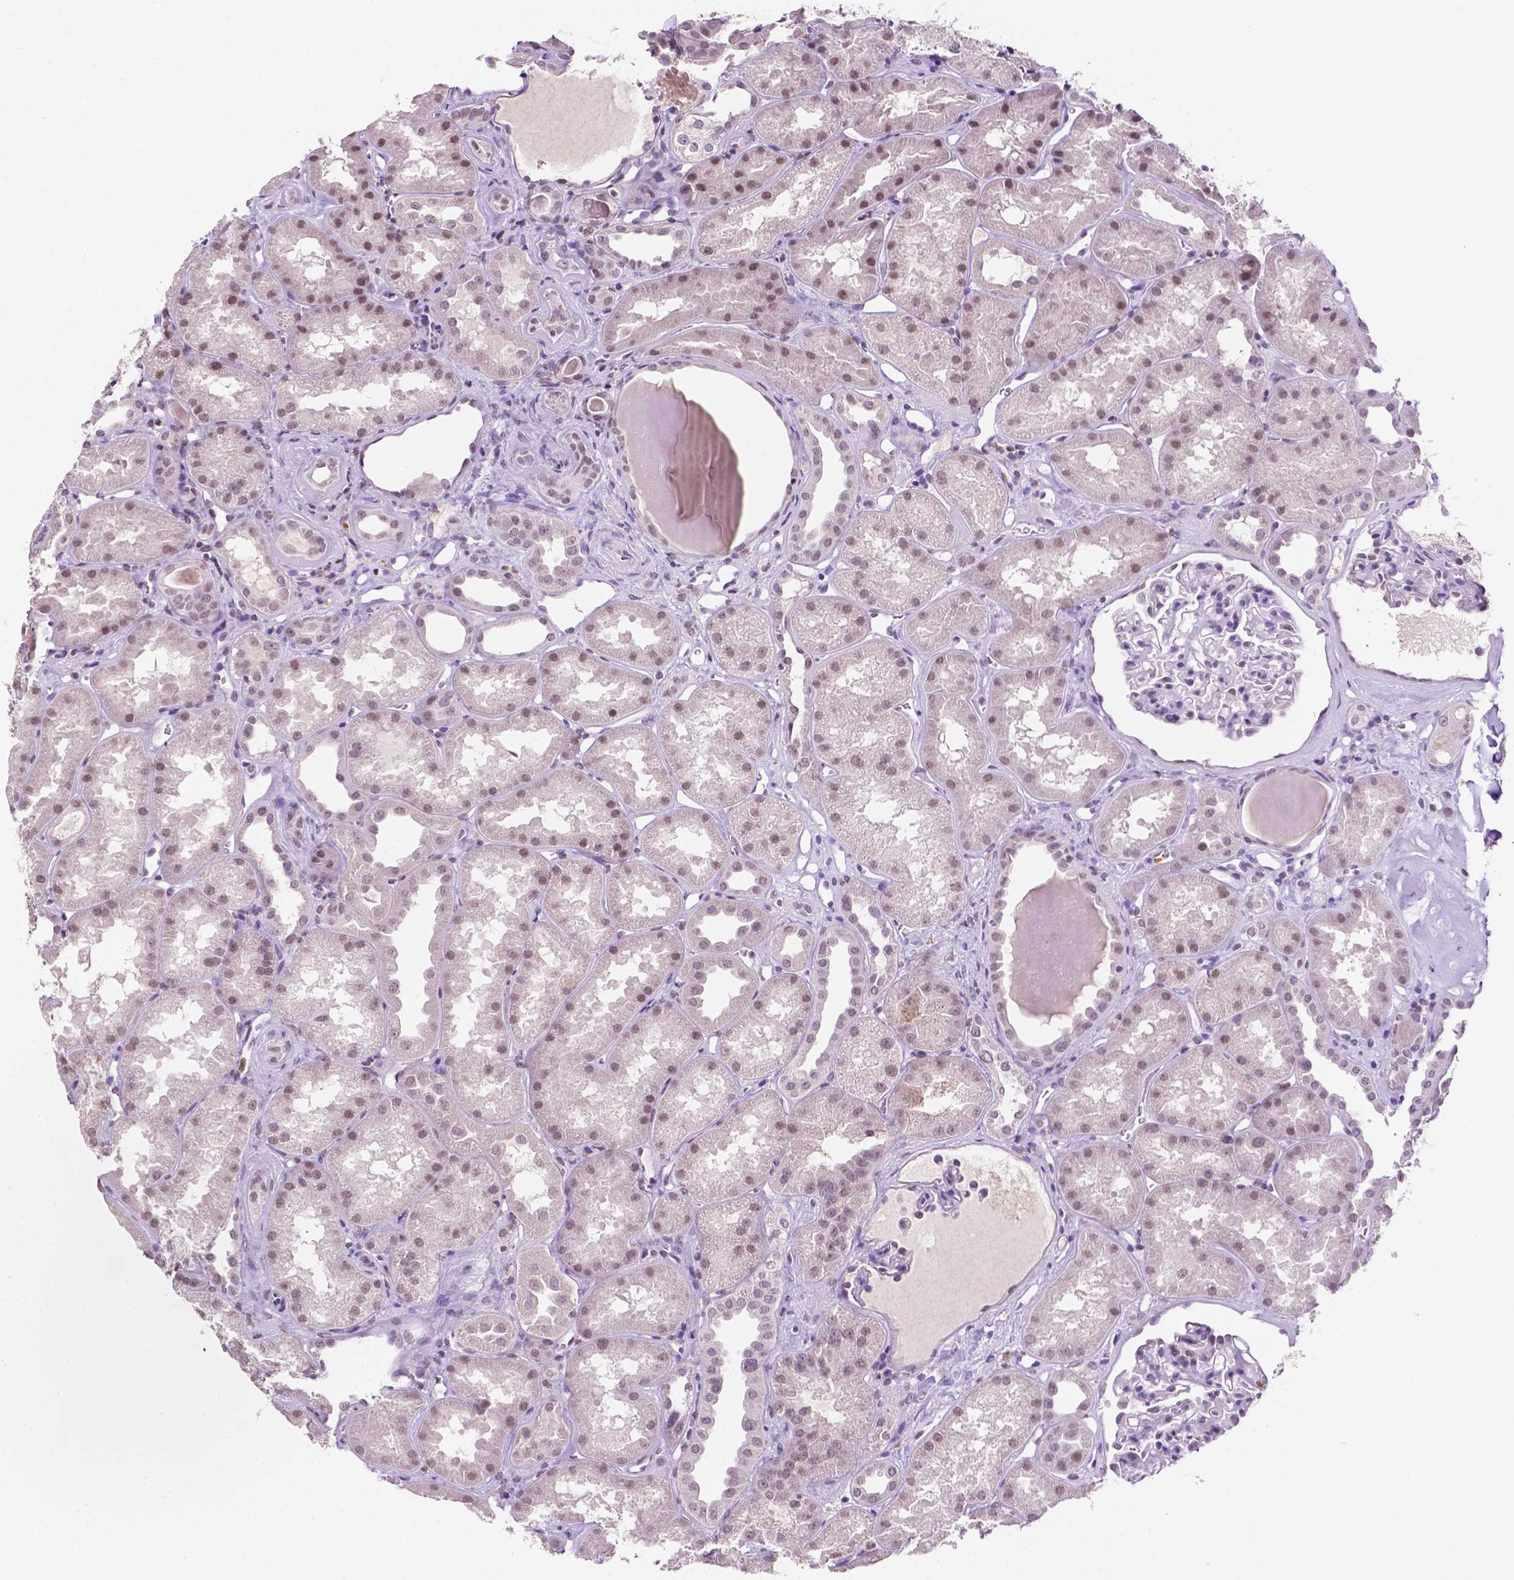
{"staining": {"intensity": "negative", "quantity": "none", "location": "none"}, "tissue": "kidney", "cell_type": "Cells in glomeruli", "image_type": "normal", "snomed": [{"axis": "morphology", "description": "Normal tissue, NOS"}, {"axis": "topography", "description": "Kidney"}], "caption": "A high-resolution micrograph shows IHC staining of normal kidney, which reveals no significant staining in cells in glomeruli. (Stains: DAB (3,3'-diaminobenzidine) IHC with hematoxylin counter stain, Microscopy: brightfield microscopy at high magnification).", "gene": "PTPN6", "patient": {"sex": "male", "age": 61}}